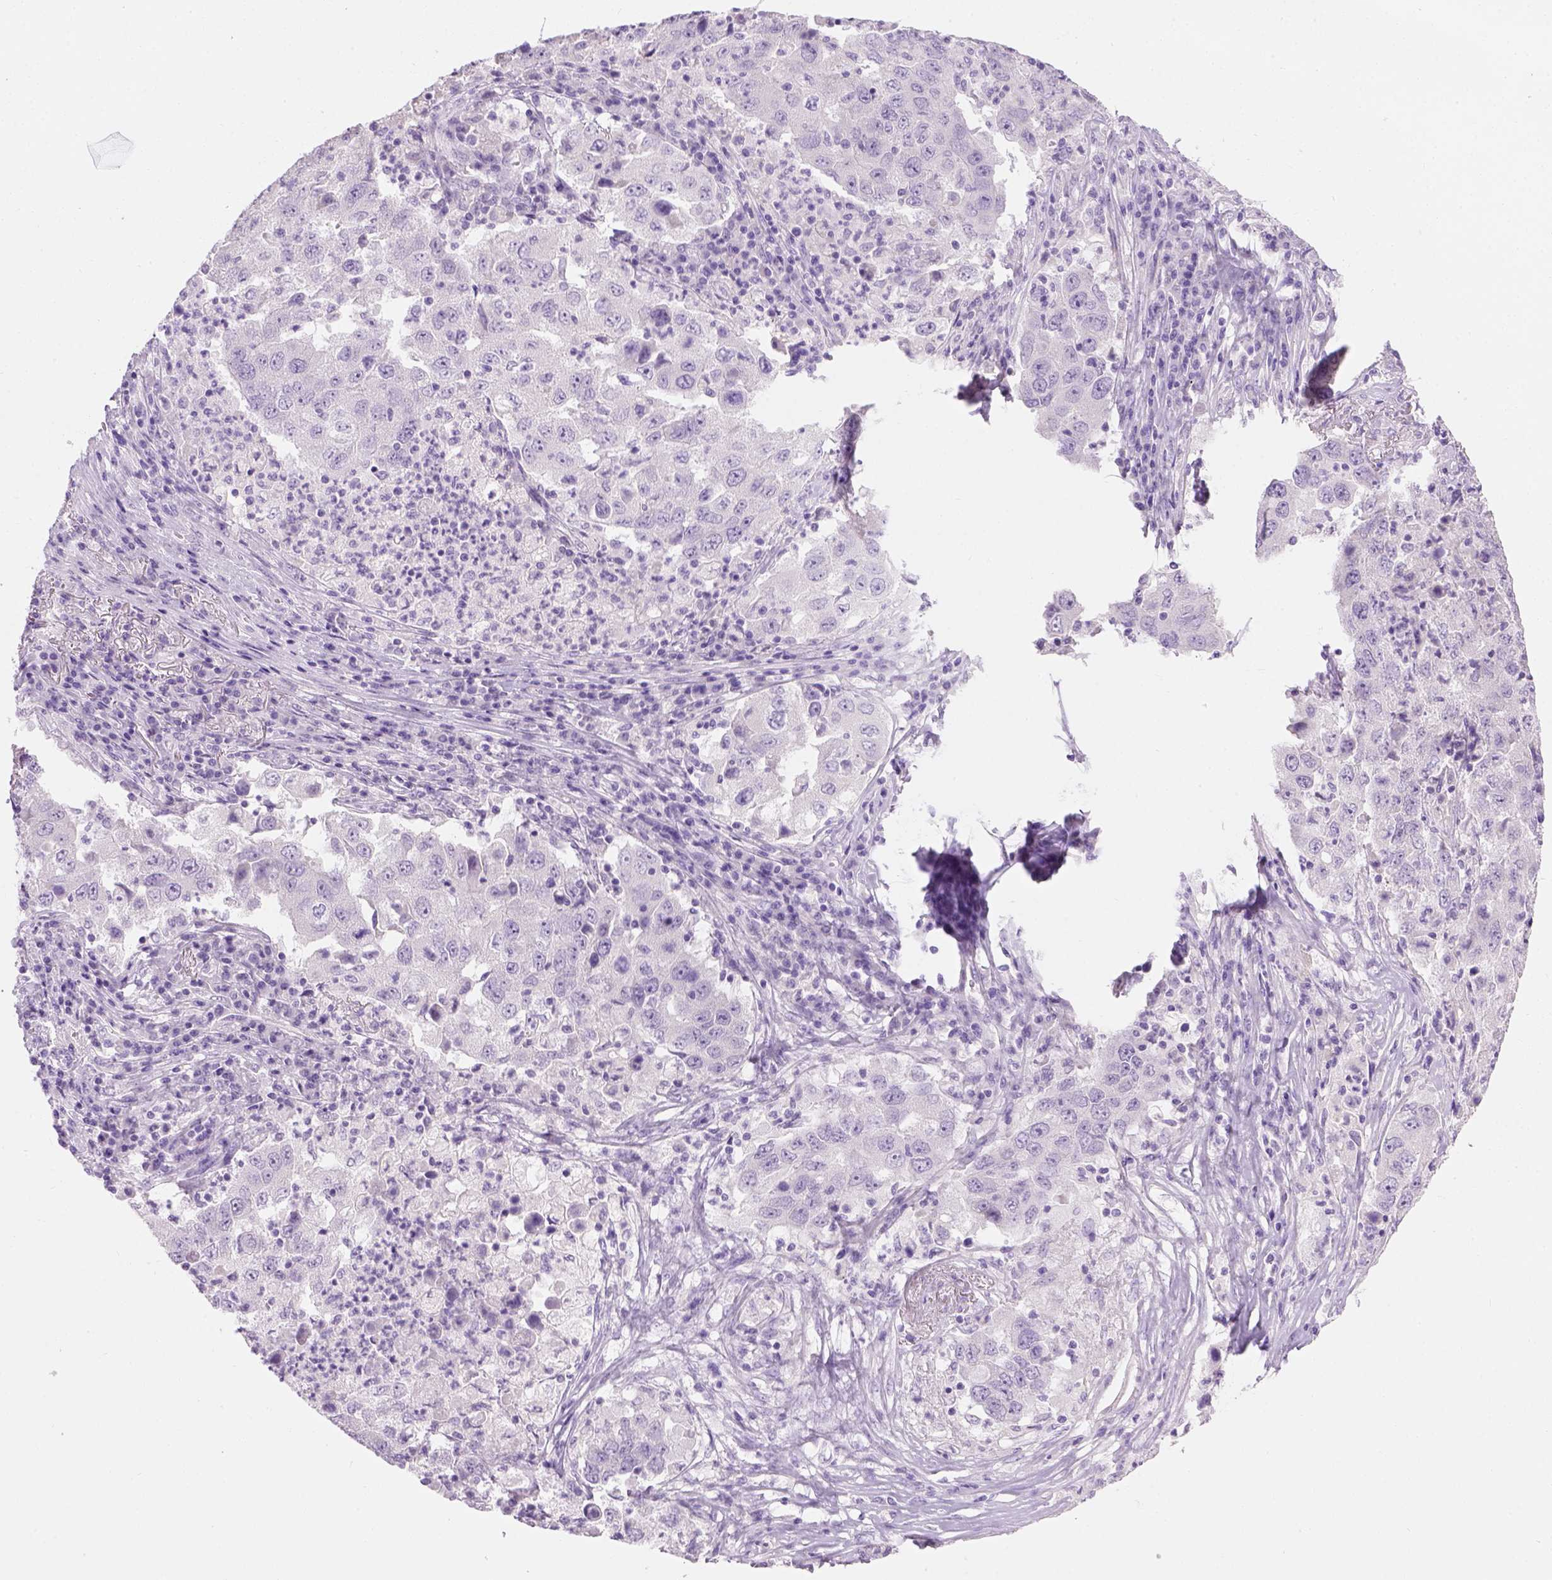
{"staining": {"intensity": "negative", "quantity": "none", "location": "none"}, "tissue": "lung cancer", "cell_type": "Tumor cells", "image_type": "cancer", "snomed": [{"axis": "morphology", "description": "Adenocarcinoma, NOS"}, {"axis": "topography", "description": "Lung"}], "caption": "A high-resolution photomicrograph shows IHC staining of lung adenocarcinoma, which displays no significant expression in tumor cells.", "gene": "CYP24A1", "patient": {"sex": "male", "age": 73}}